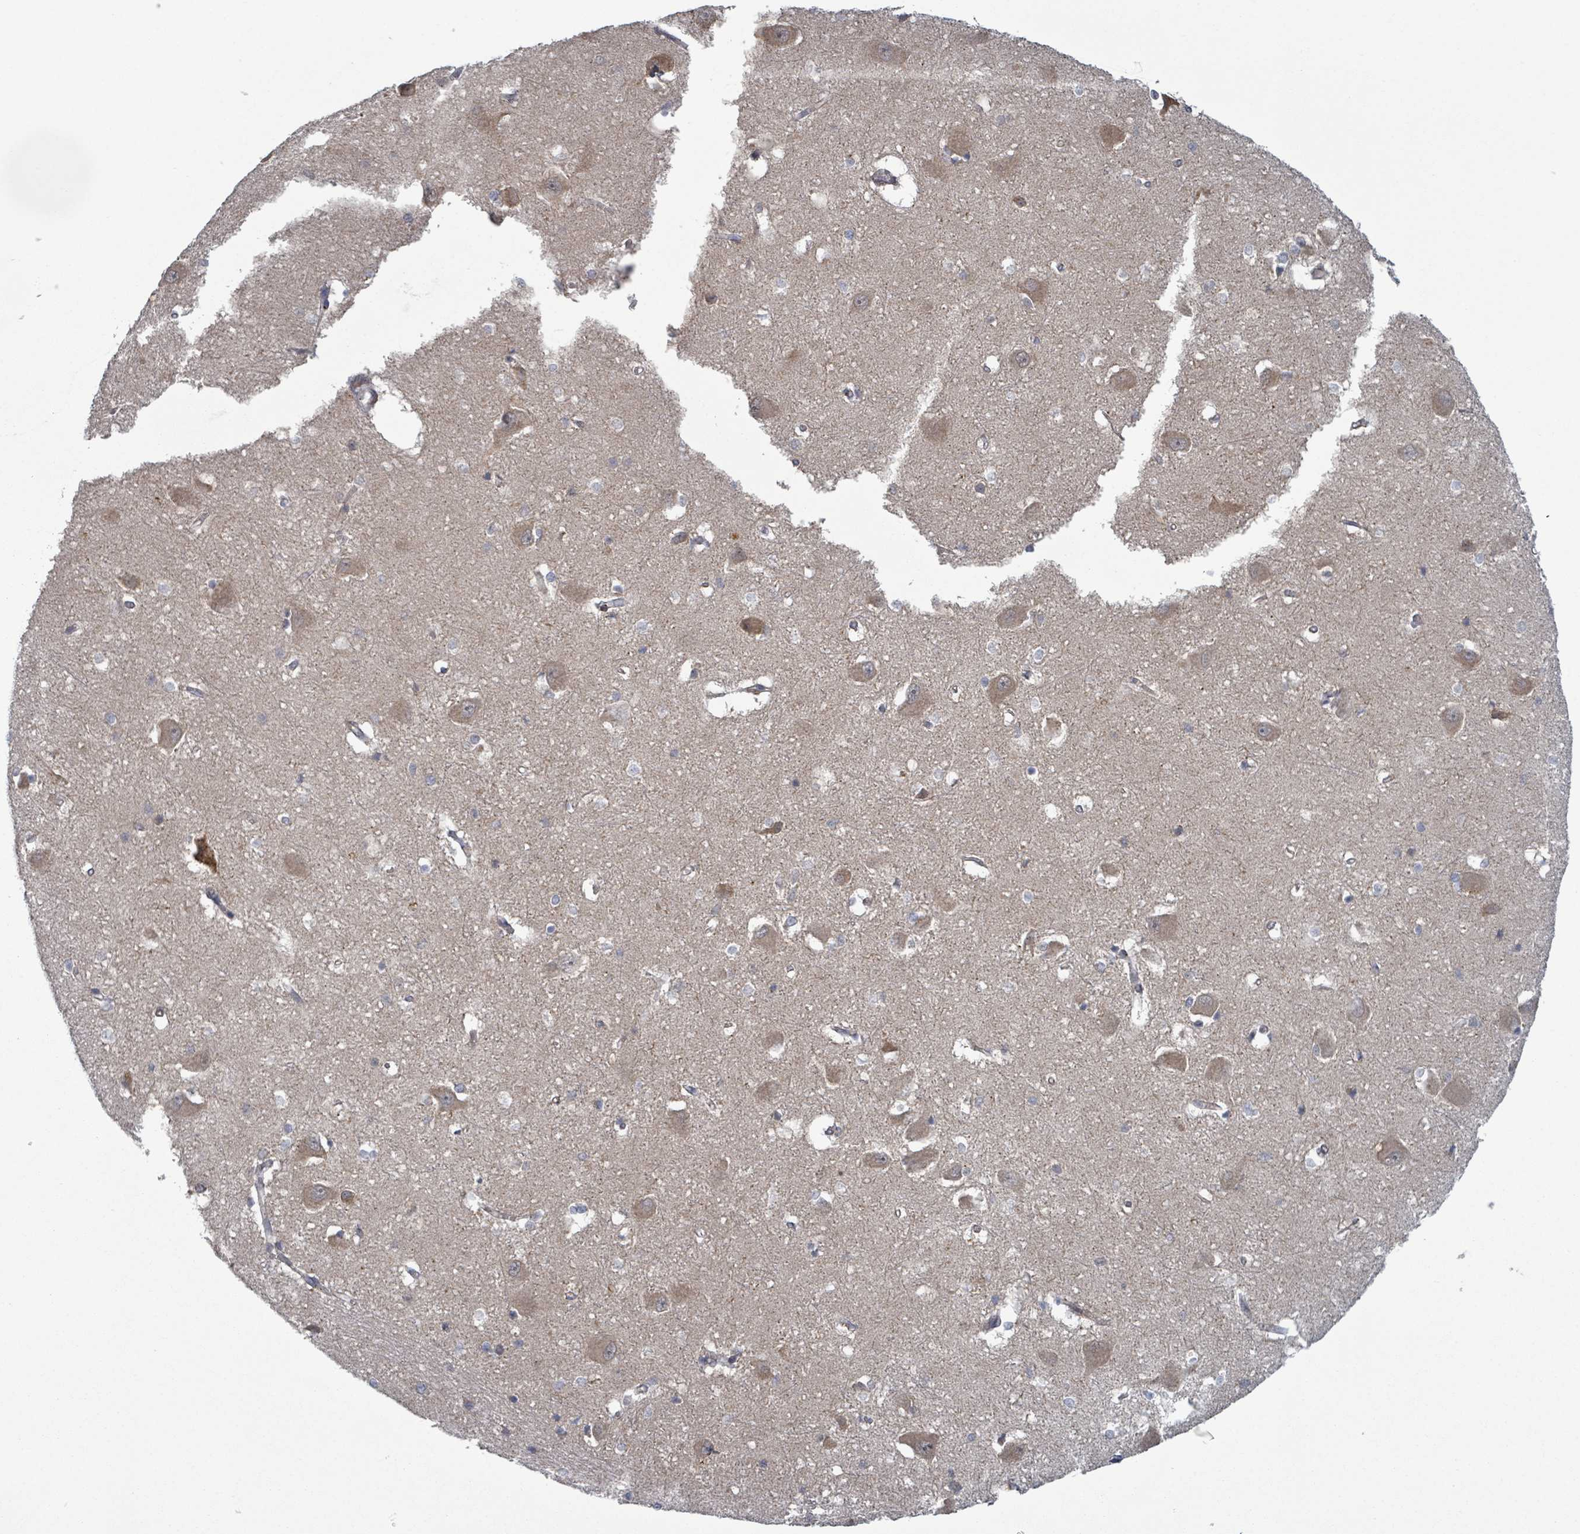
{"staining": {"intensity": "moderate", "quantity": "<25%", "location": "cytoplasmic/membranous"}, "tissue": "caudate", "cell_type": "Glial cells", "image_type": "normal", "snomed": [{"axis": "morphology", "description": "Normal tissue, NOS"}, {"axis": "topography", "description": "Lateral ventricle wall"}], "caption": "IHC (DAB) staining of benign caudate exhibits moderate cytoplasmic/membranous protein expression in approximately <25% of glial cells. The protein is stained brown, and the nuclei are stained in blue (DAB (3,3'-diaminobenzidine) IHC with brightfield microscopy, high magnification).", "gene": "SHROOM2", "patient": {"sex": "male", "age": 37}}